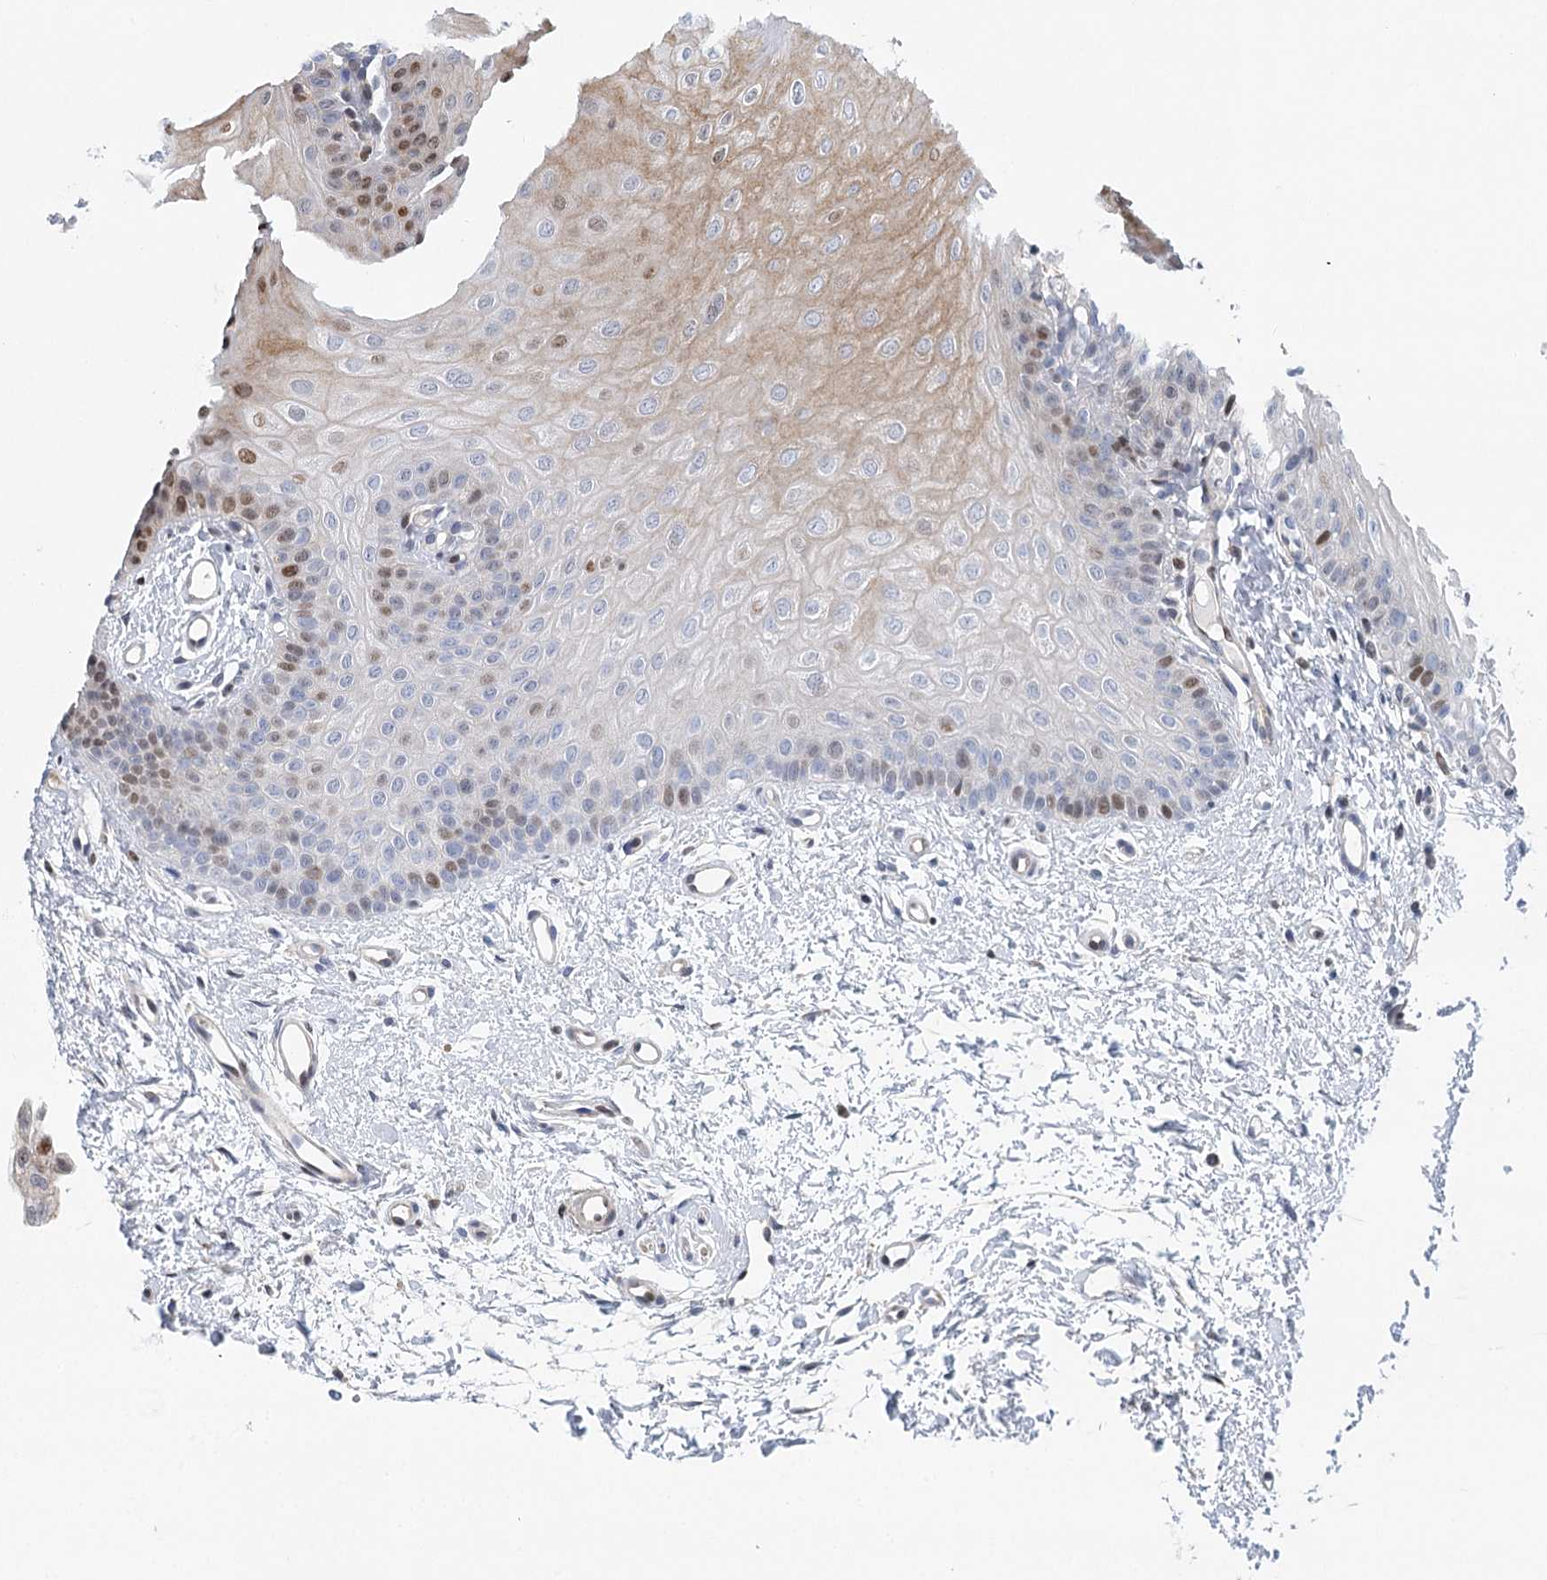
{"staining": {"intensity": "moderate", "quantity": "25%-75%", "location": "cytoplasmic/membranous,nuclear"}, "tissue": "oral mucosa", "cell_type": "Squamous epithelial cells", "image_type": "normal", "snomed": [{"axis": "morphology", "description": "Normal tissue, NOS"}, {"axis": "topography", "description": "Oral tissue"}], "caption": "Protein staining demonstrates moderate cytoplasmic/membranous,nuclear expression in approximately 25%-75% of squamous epithelial cells in benign oral mucosa. The staining was performed using DAB (3,3'-diaminobenzidine), with brown indicating positive protein expression. Nuclei are stained blue with hematoxylin.", "gene": "CAMTA1", "patient": {"sex": "female", "age": 68}}